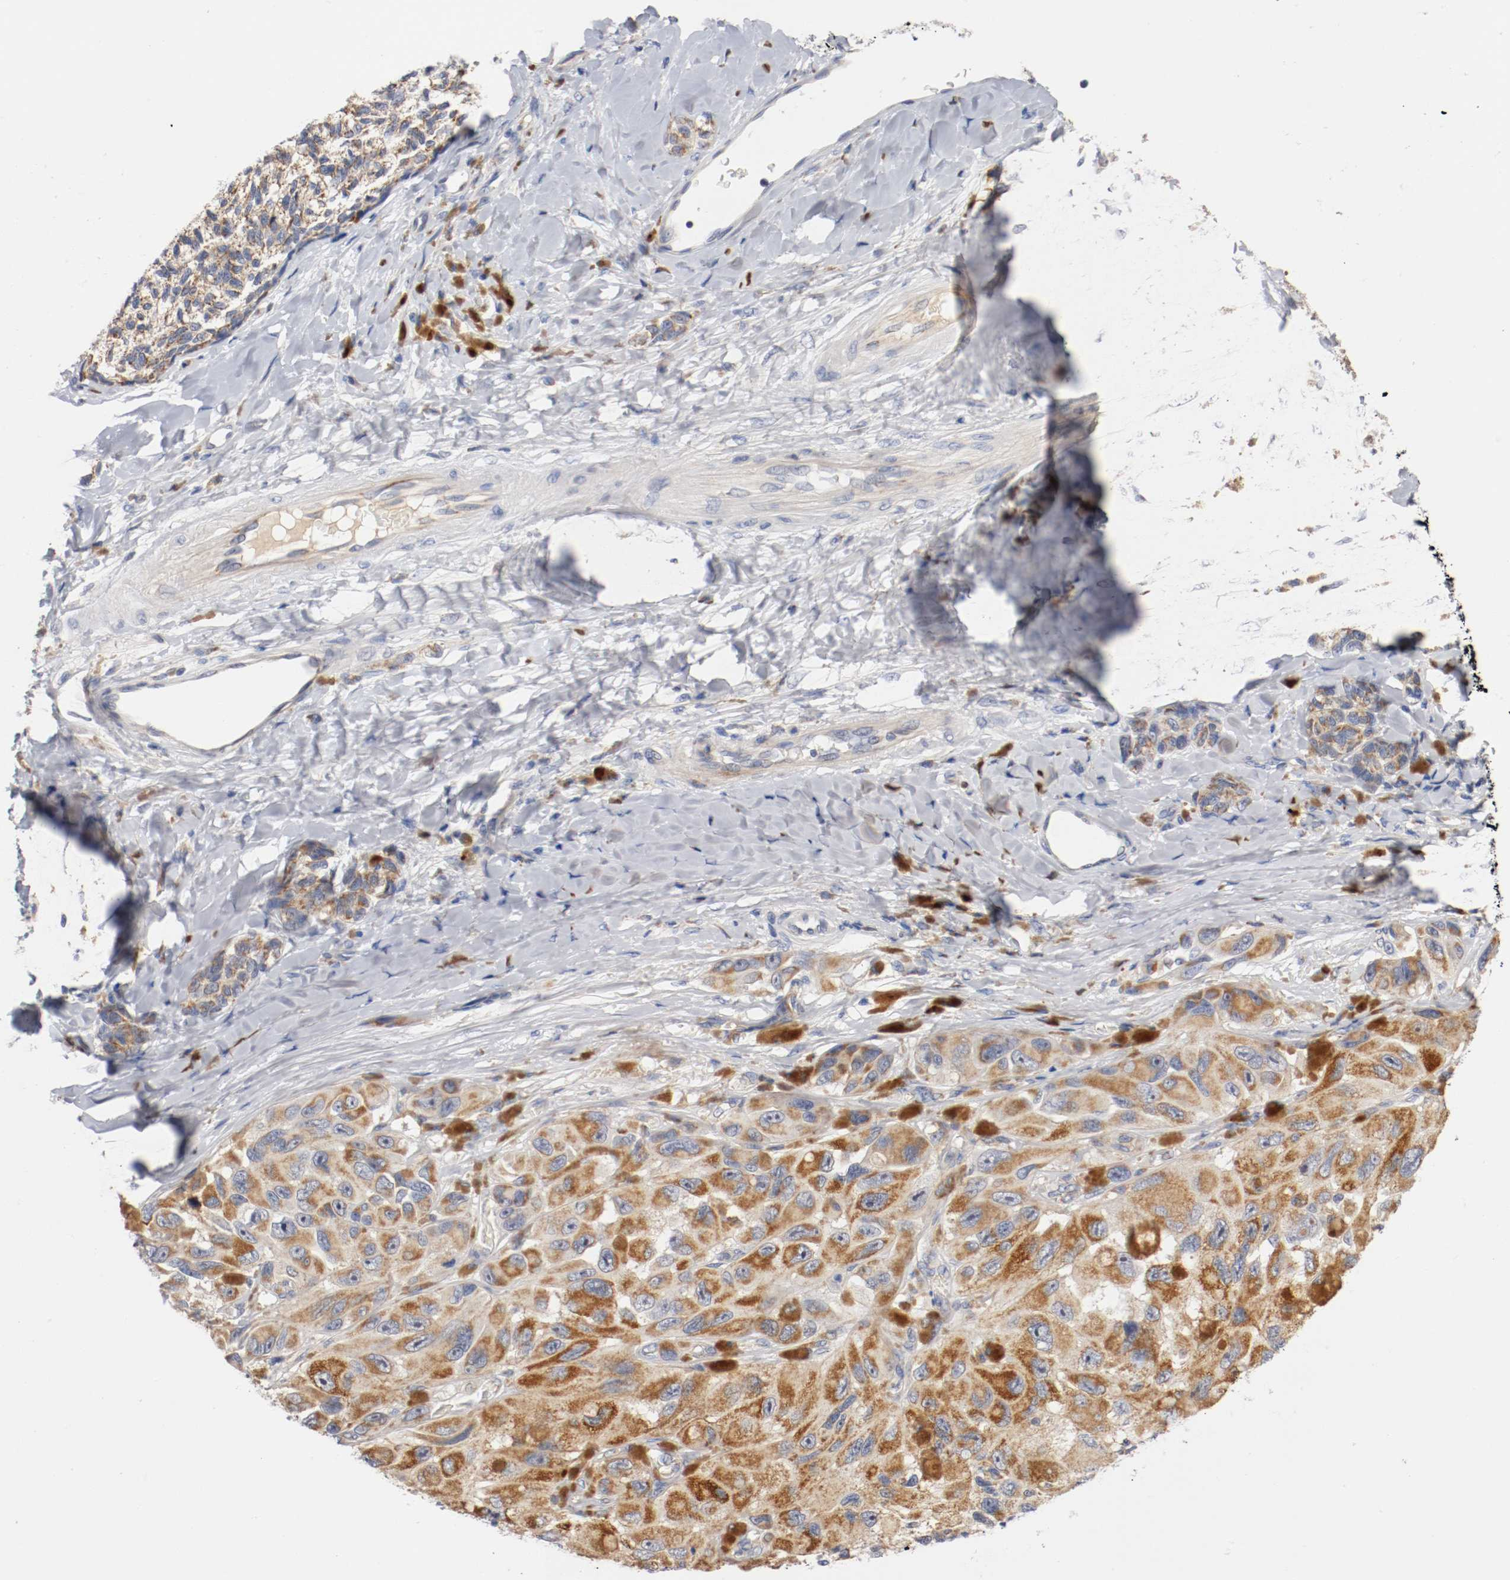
{"staining": {"intensity": "moderate", "quantity": ">75%", "location": "cytoplasmic/membranous"}, "tissue": "melanoma", "cell_type": "Tumor cells", "image_type": "cancer", "snomed": [{"axis": "morphology", "description": "Malignant melanoma, NOS"}, {"axis": "topography", "description": "Skin"}], "caption": "There is medium levels of moderate cytoplasmic/membranous expression in tumor cells of melanoma, as demonstrated by immunohistochemical staining (brown color).", "gene": "PCSK6", "patient": {"sex": "female", "age": 73}}